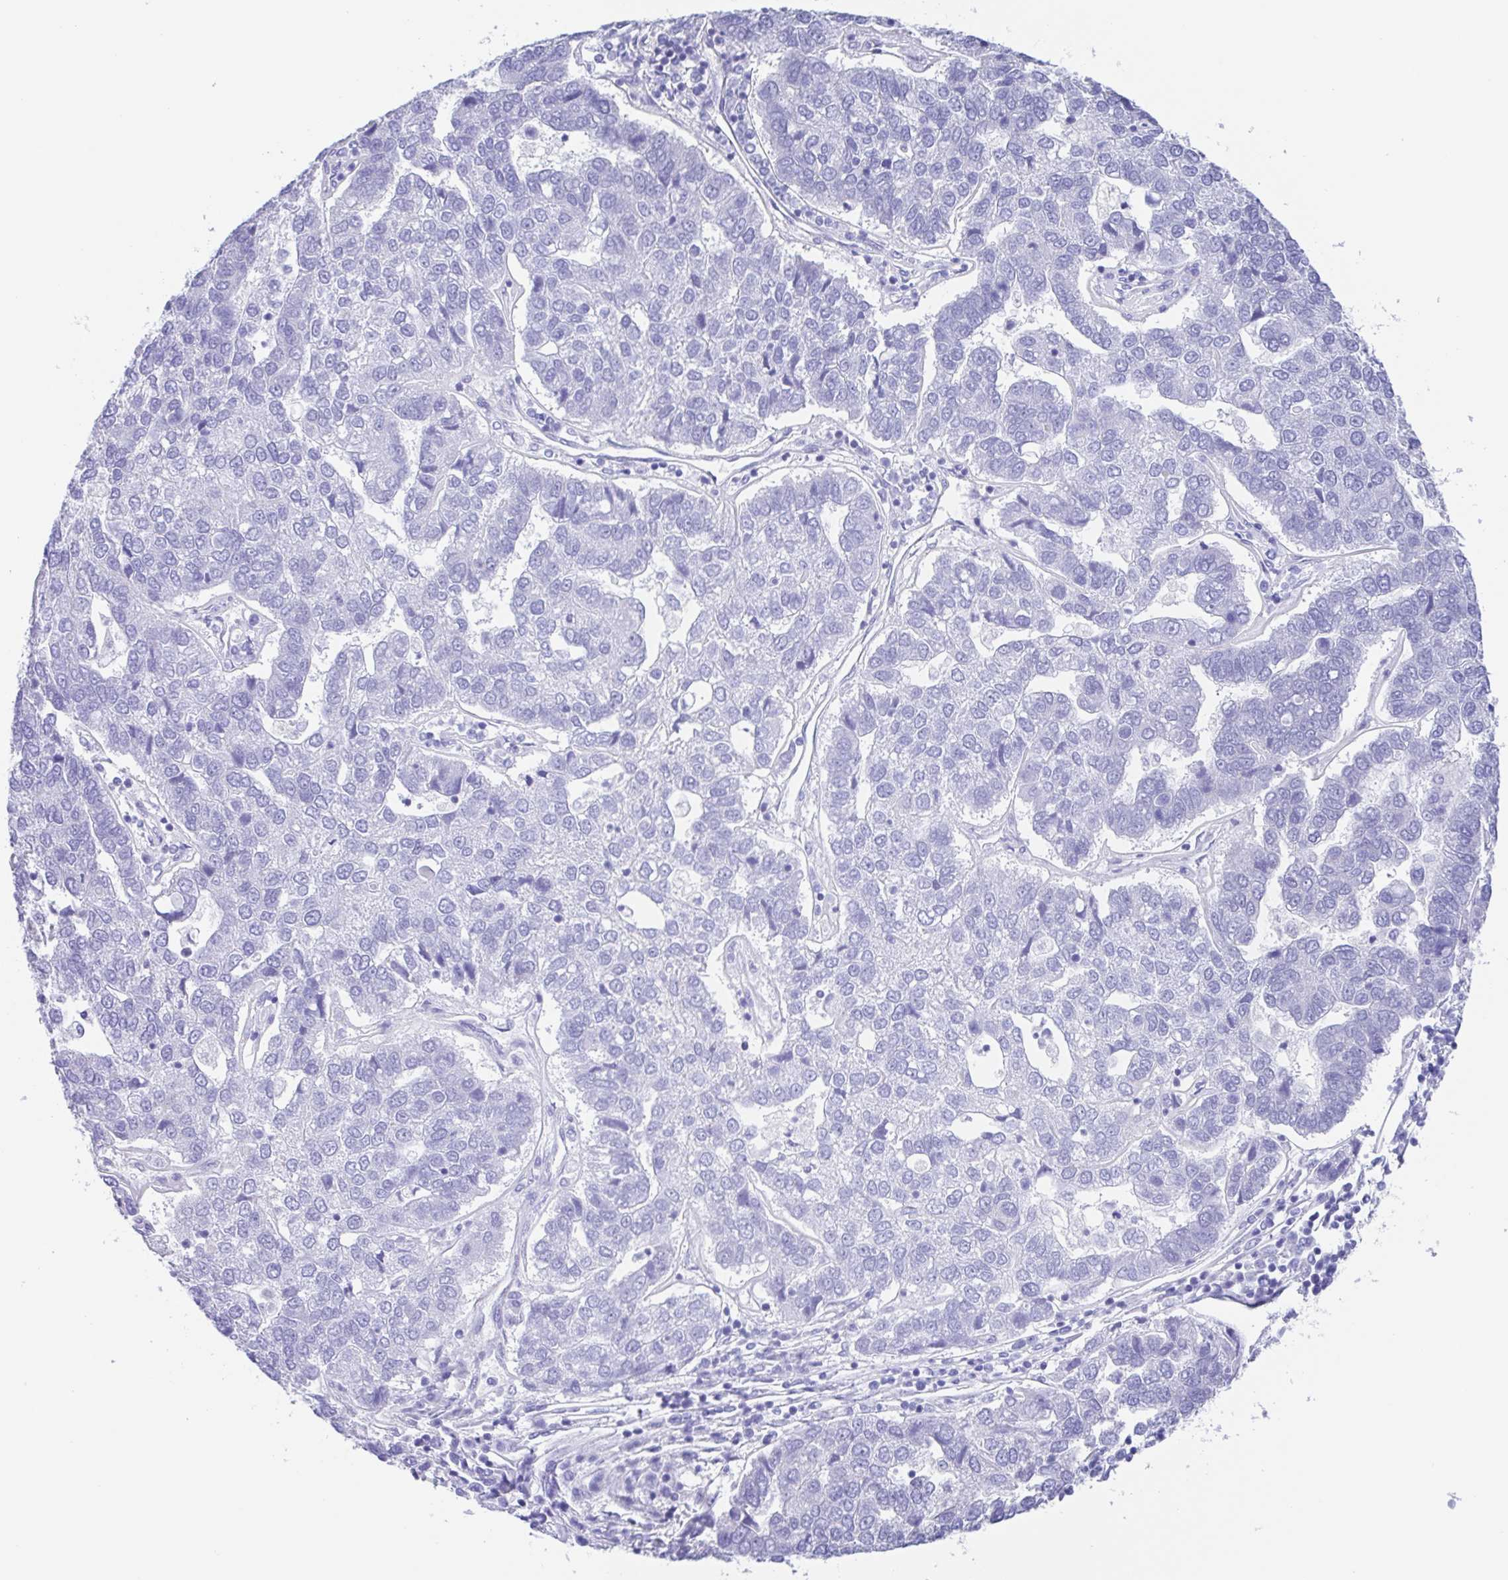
{"staining": {"intensity": "negative", "quantity": "none", "location": "none"}, "tissue": "pancreatic cancer", "cell_type": "Tumor cells", "image_type": "cancer", "snomed": [{"axis": "morphology", "description": "Adenocarcinoma, NOS"}, {"axis": "topography", "description": "Pancreas"}], "caption": "Pancreatic cancer (adenocarcinoma) was stained to show a protein in brown. There is no significant expression in tumor cells.", "gene": "MUCL3", "patient": {"sex": "female", "age": 61}}